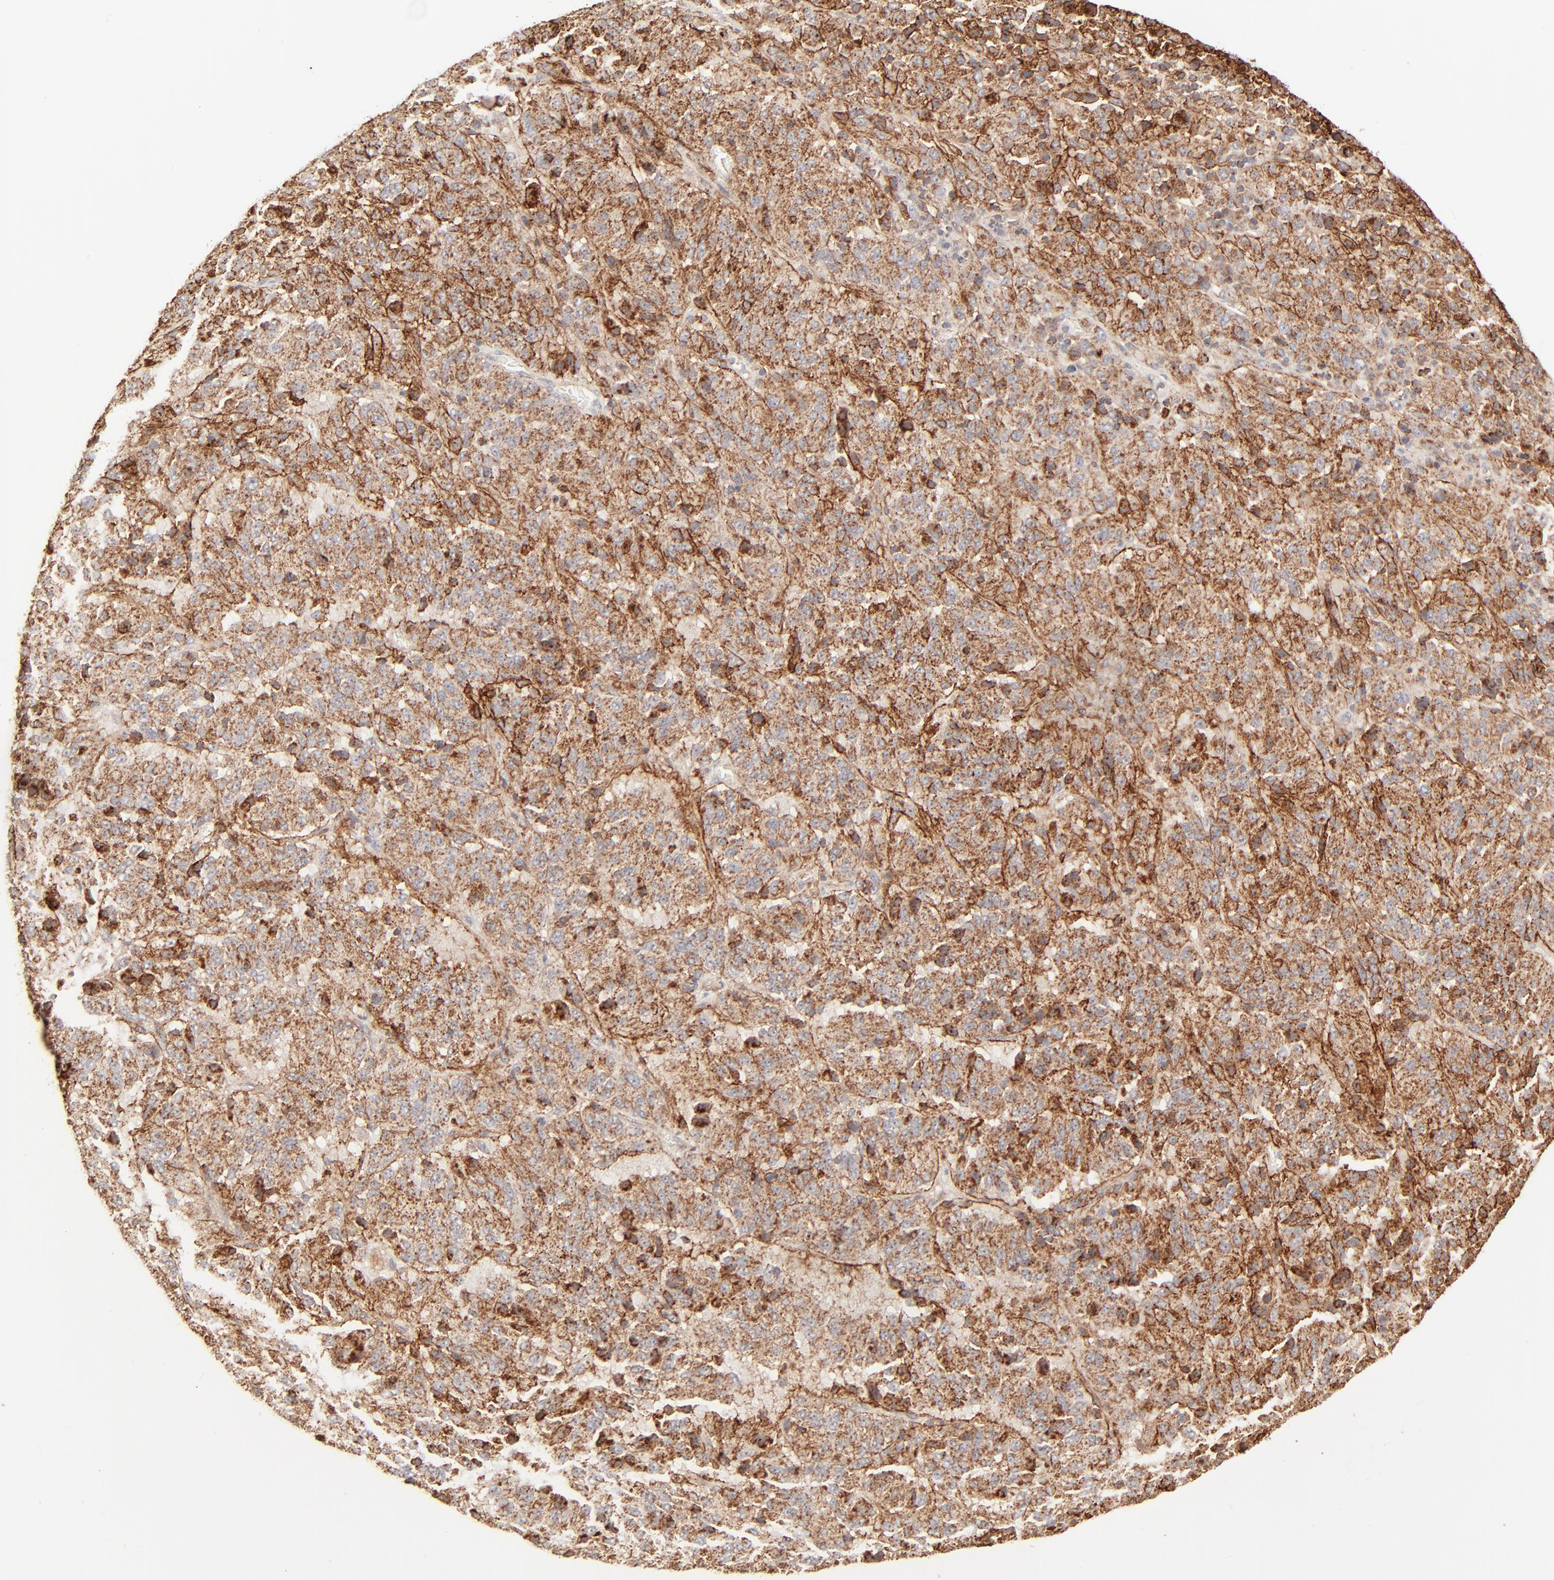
{"staining": {"intensity": "moderate", "quantity": ">75%", "location": "cytoplasmic/membranous"}, "tissue": "melanoma", "cell_type": "Tumor cells", "image_type": "cancer", "snomed": [{"axis": "morphology", "description": "Malignant melanoma, Metastatic site"}, {"axis": "topography", "description": "Lung"}], "caption": "Immunohistochemistry micrograph of human malignant melanoma (metastatic site) stained for a protein (brown), which displays medium levels of moderate cytoplasmic/membranous positivity in about >75% of tumor cells.", "gene": "CSPG4", "patient": {"sex": "male", "age": 64}}